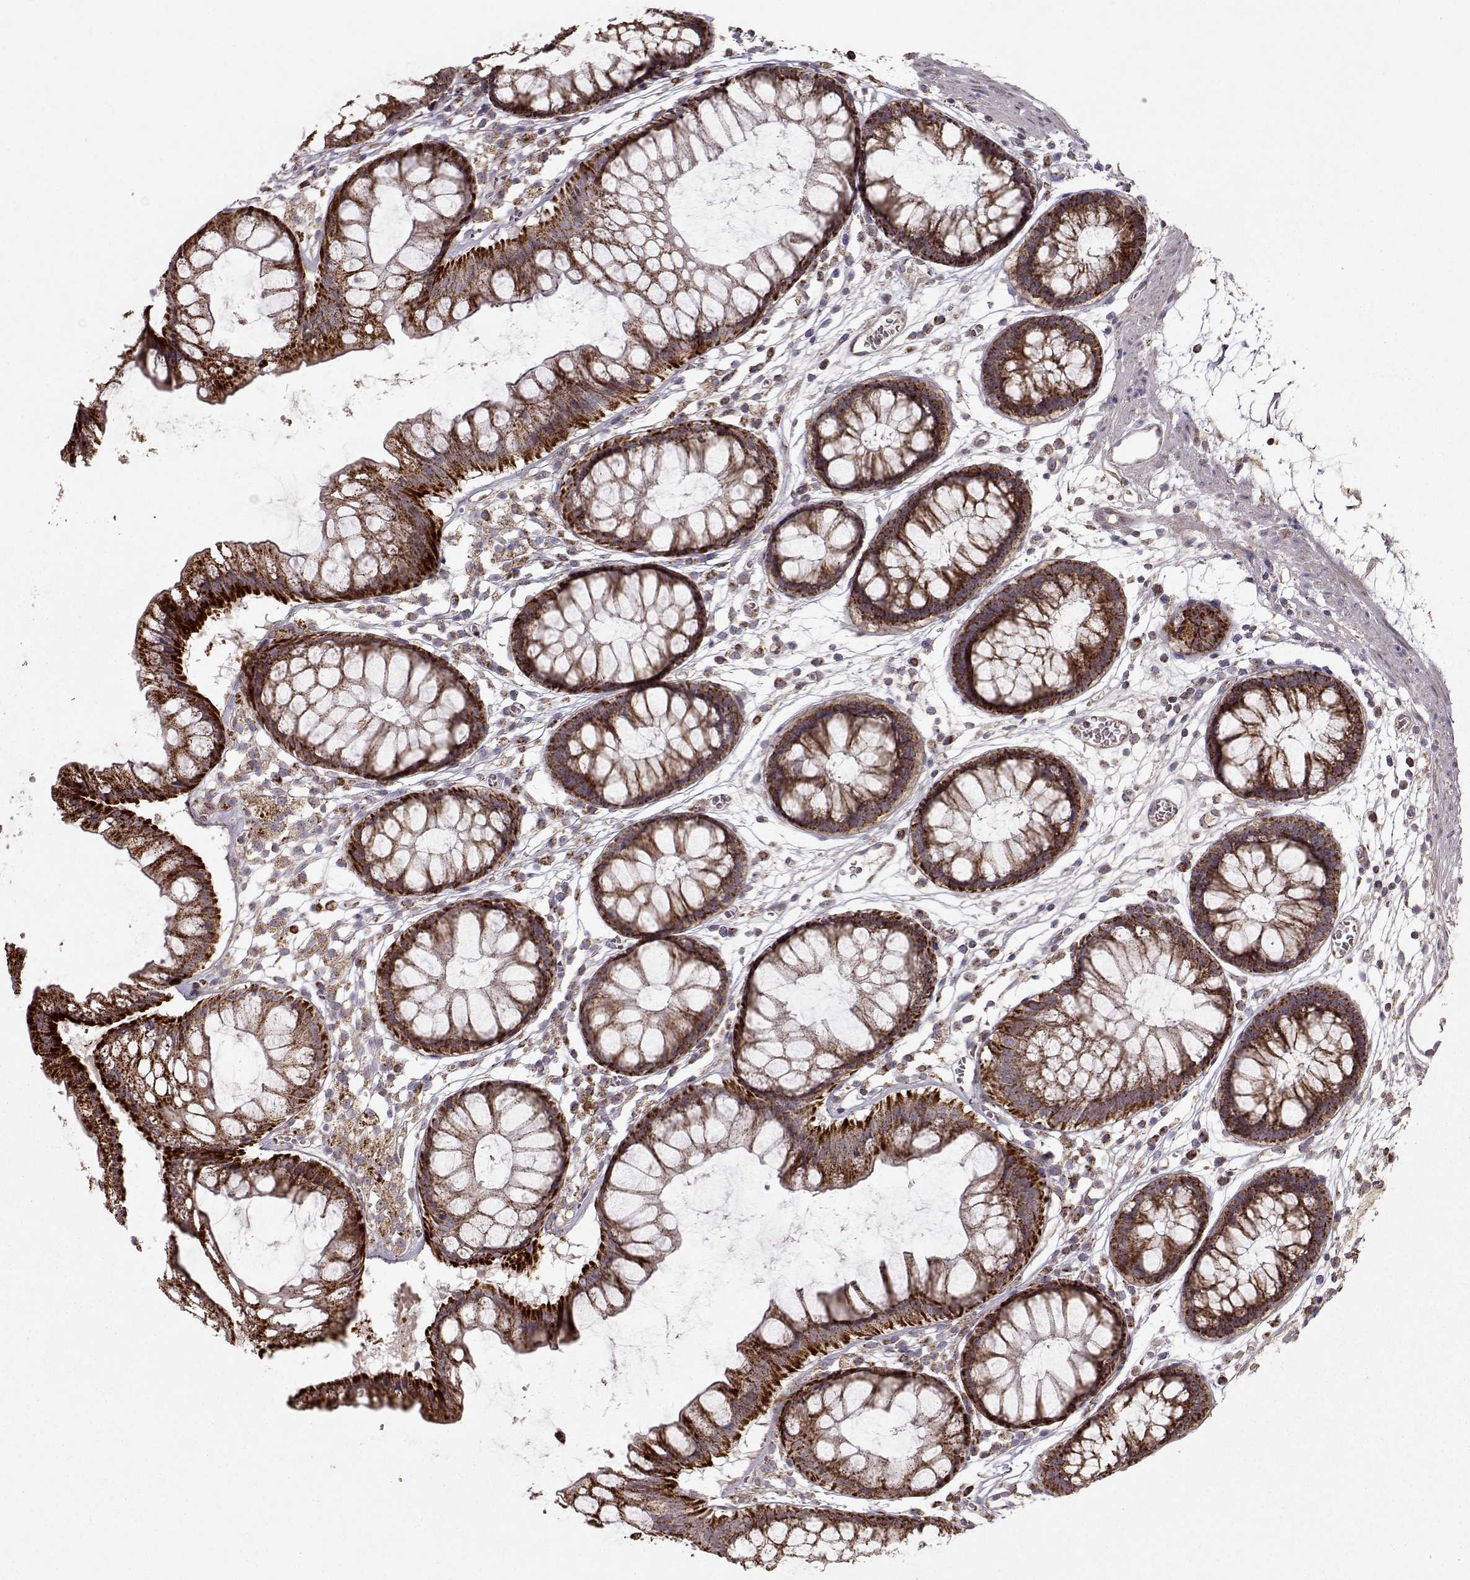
{"staining": {"intensity": "strong", "quantity": ">75%", "location": "cytoplasmic/membranous"}, "tissue": "colon", "cell_type": "Endothelial cells", "image_type": "normal", "snomed": [{"axis": "morphology", "description": "Normal tissue, NOS"}, {"axis": "morphology", "description": "Adenocarcinoma, NOS"}, {"axis": "topography", "description": "Colon"}], "caption": "Colon stained with DAB (3,3'-diaminobenzidine) immunohistochemistry (IHC) exhibits high levels of strong cytoplasmic/membranous staining in about >75% of endothelial cells.", "gene": "CMTM3", "patient": {"sex": "male", "age": 65}}